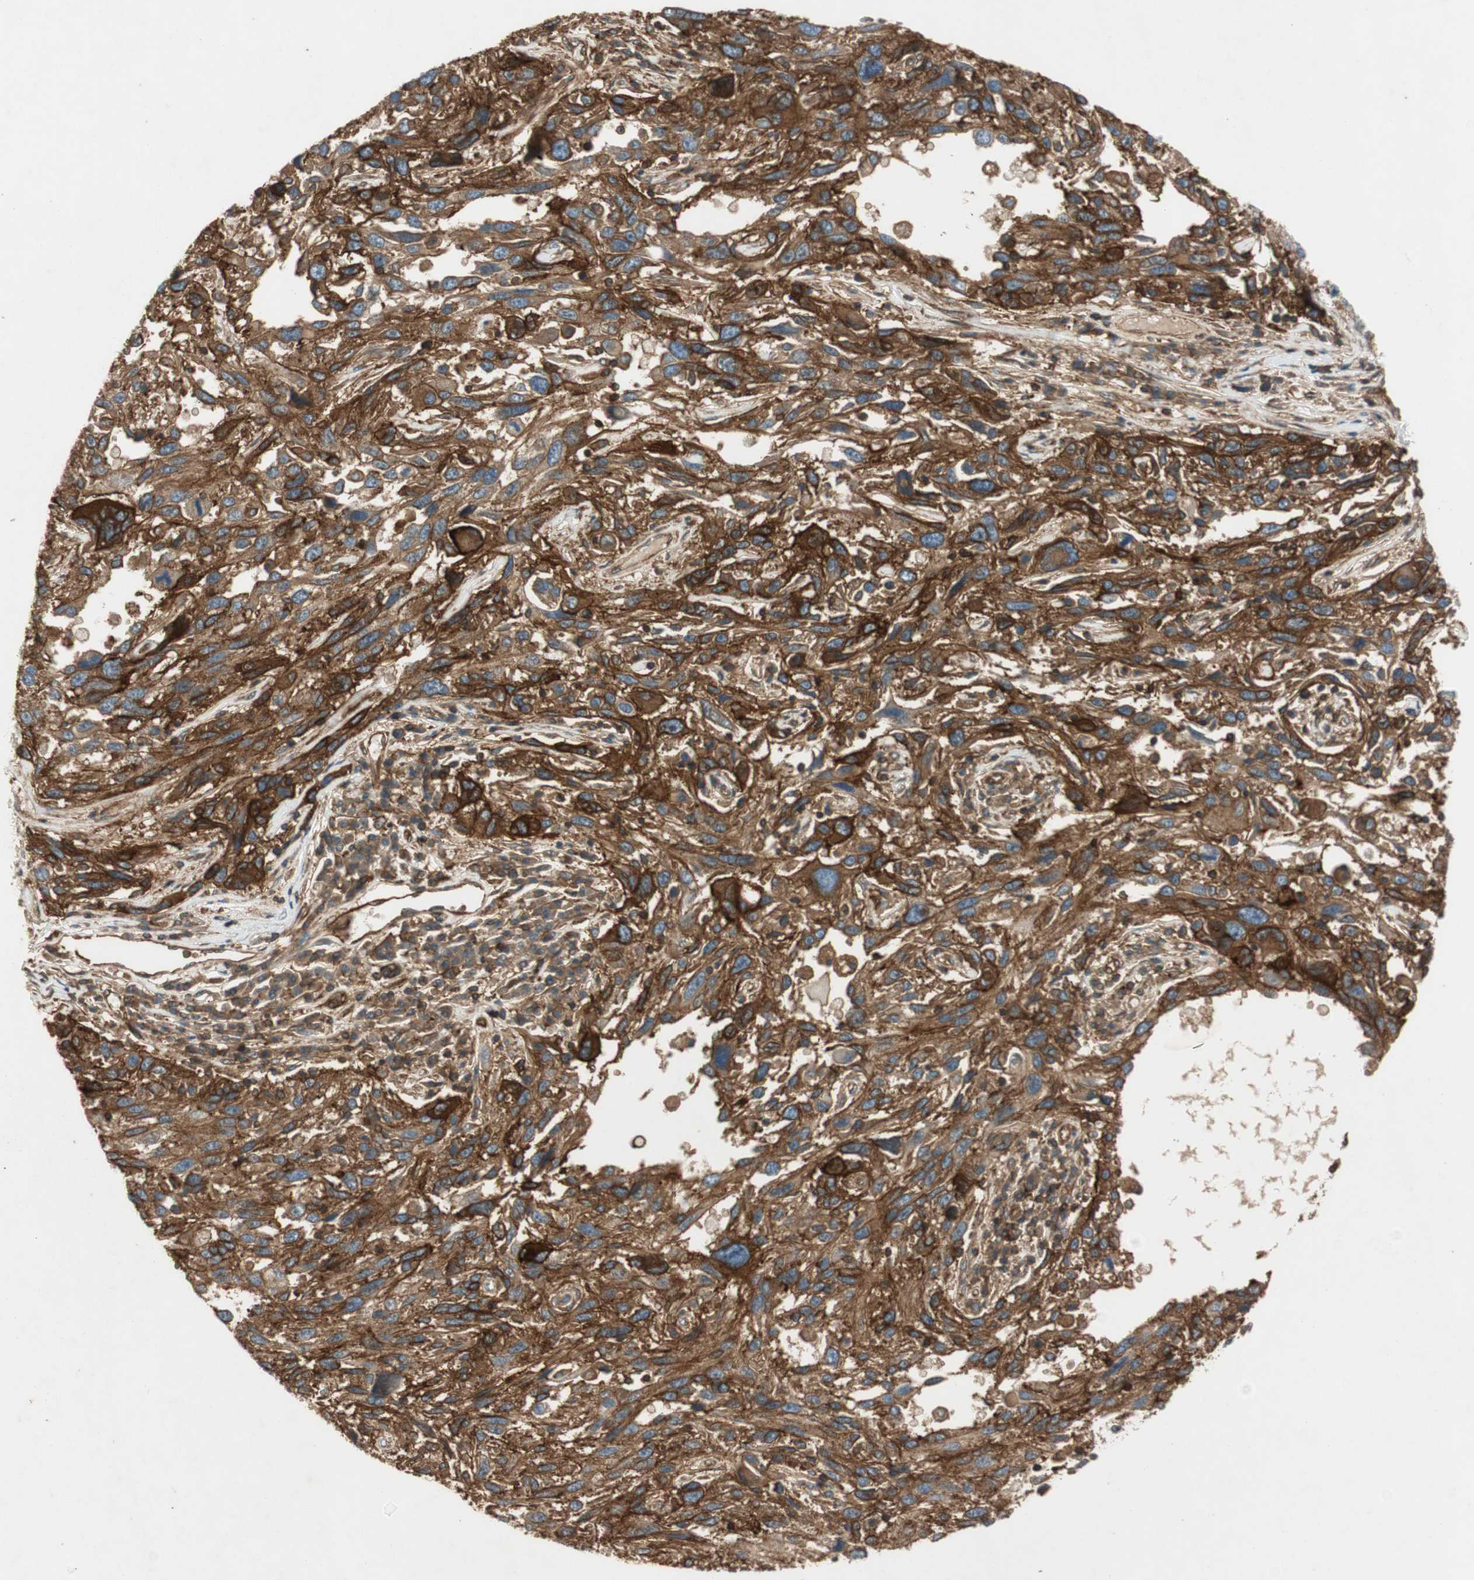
{"staining": {"intensity": "strong", "quantity": ">75%", "location": "cytoplasmic/membranous"}, "tissue": "melanoma", "cell_type": "Tumor cells", "image_type": "cancer", "snomed": [{"axis": "morphology", "description": "Malignant melanoma, NOS"}, {"axis": "topography", "description": "Skin"}], "caption": "IHC staining of melanoma, which reveals high levels of strong cytoplasmic/membranous expression in about >75% of tumor cells indicating strong cytoplasmic/membranous protein expression. The staining was performed using DAB (3,3'-diaminobenzidine) (brown) for protein detection and nuclei were counterstained in hematoxylin (blue).", "gene": "BTN3A3", "patient": {"sex": "male", "age": 53}}